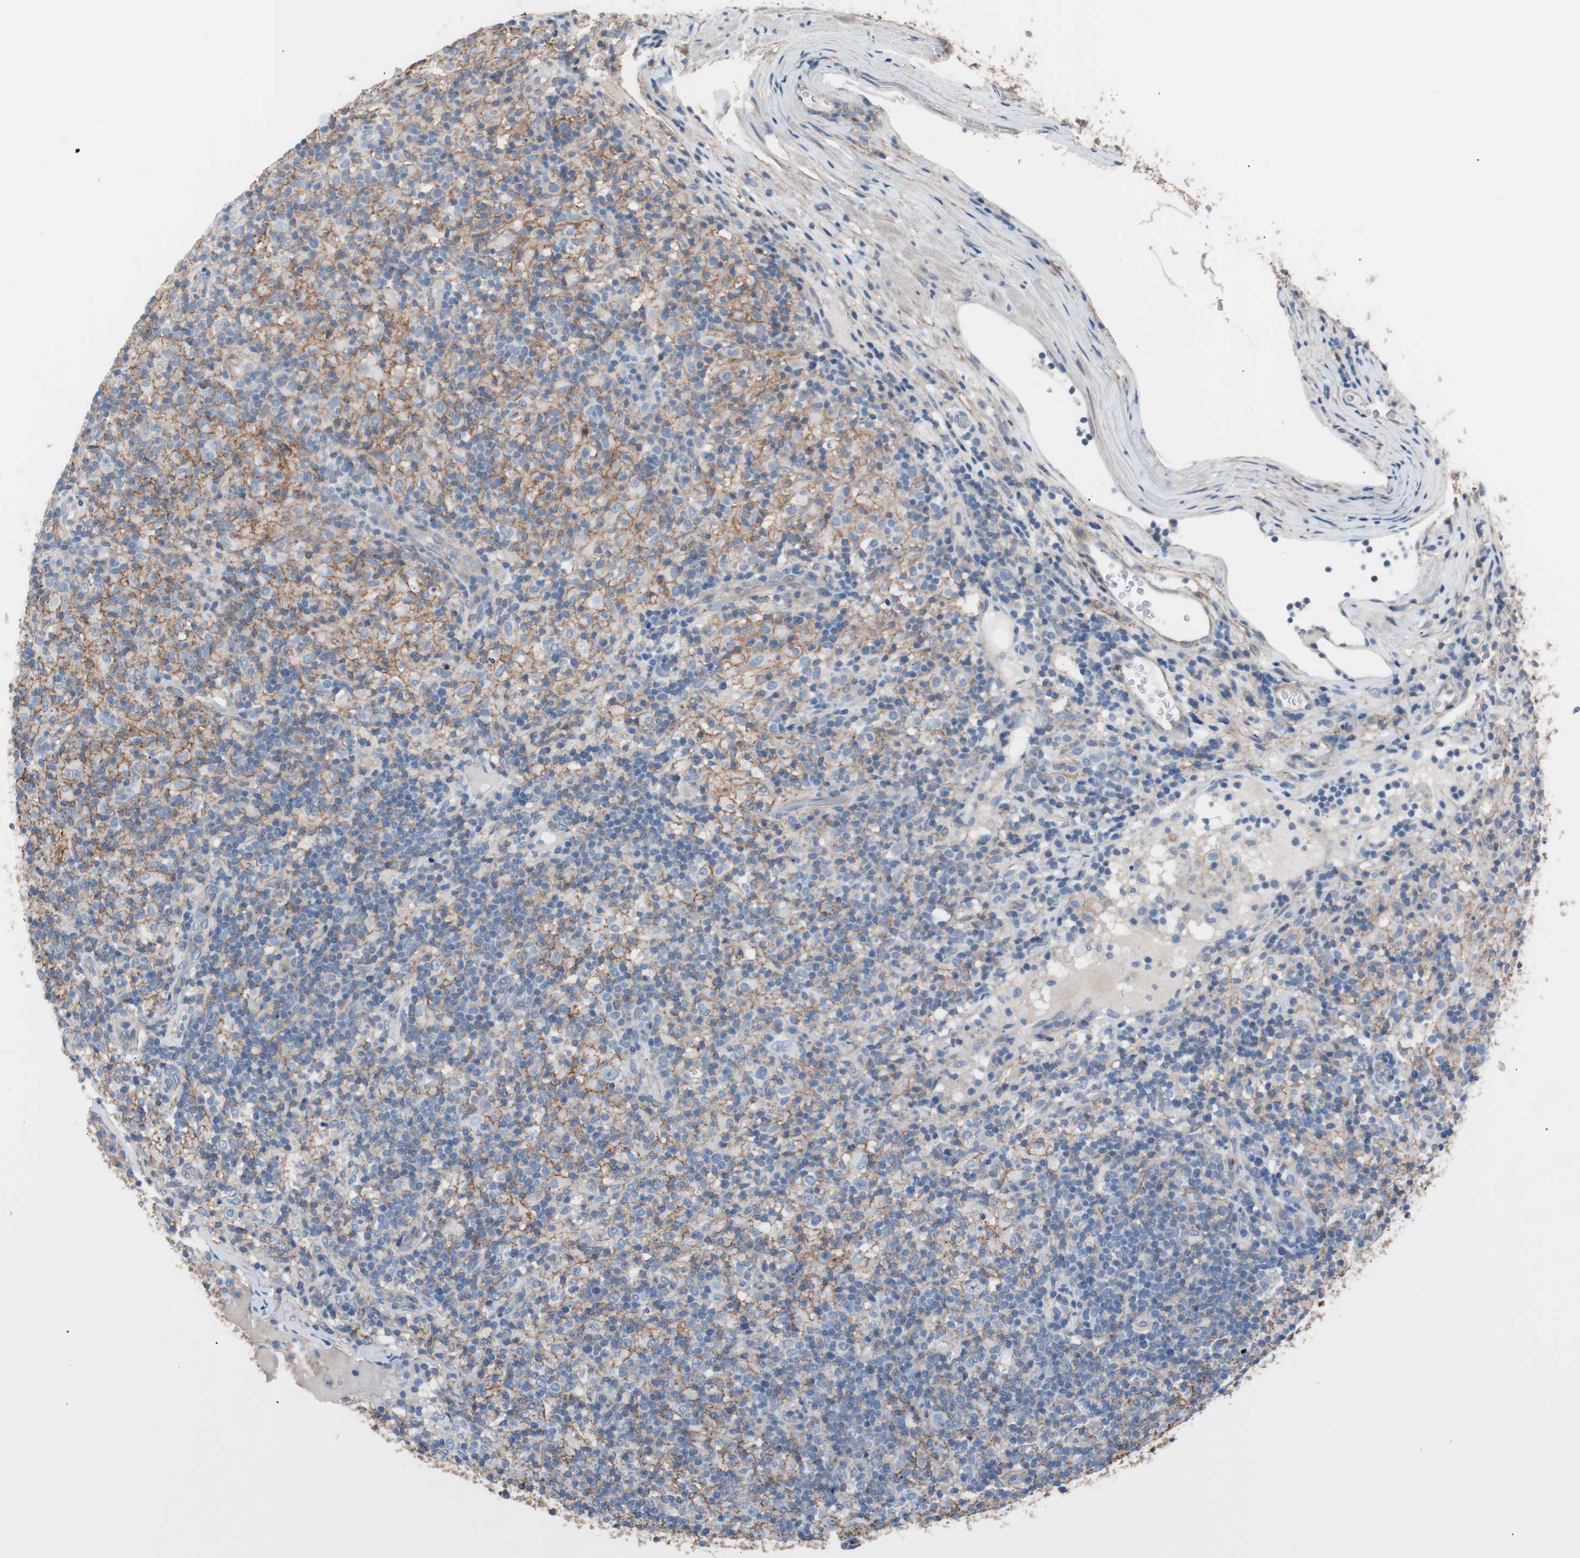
{"staining": {"intensity": "moderate", "quantity": "25%-75%", "location": "cytoplasmic/membranous"}, "tissue": "lymphoma", "cell_type": "Tumor cells", "image_type": "cancer", "snomed": [{"axis": "morphology", "description": "Hodgkin's disease, NOS"}, {"axis": "topography", "description": "Lymph node"}], "caption": "The photomicrograph demonstrates staining of lymphoma, revealing moderate cytoplasmic/membranous protein positivity (brown color) within tumor cells. The staining is performed using DAB brown chromogen to label protein expression. The nuclei are counter-stained blue using hematoxylin.", "gene": "CD81", "patient": {"sex": "male", "age": 70}}